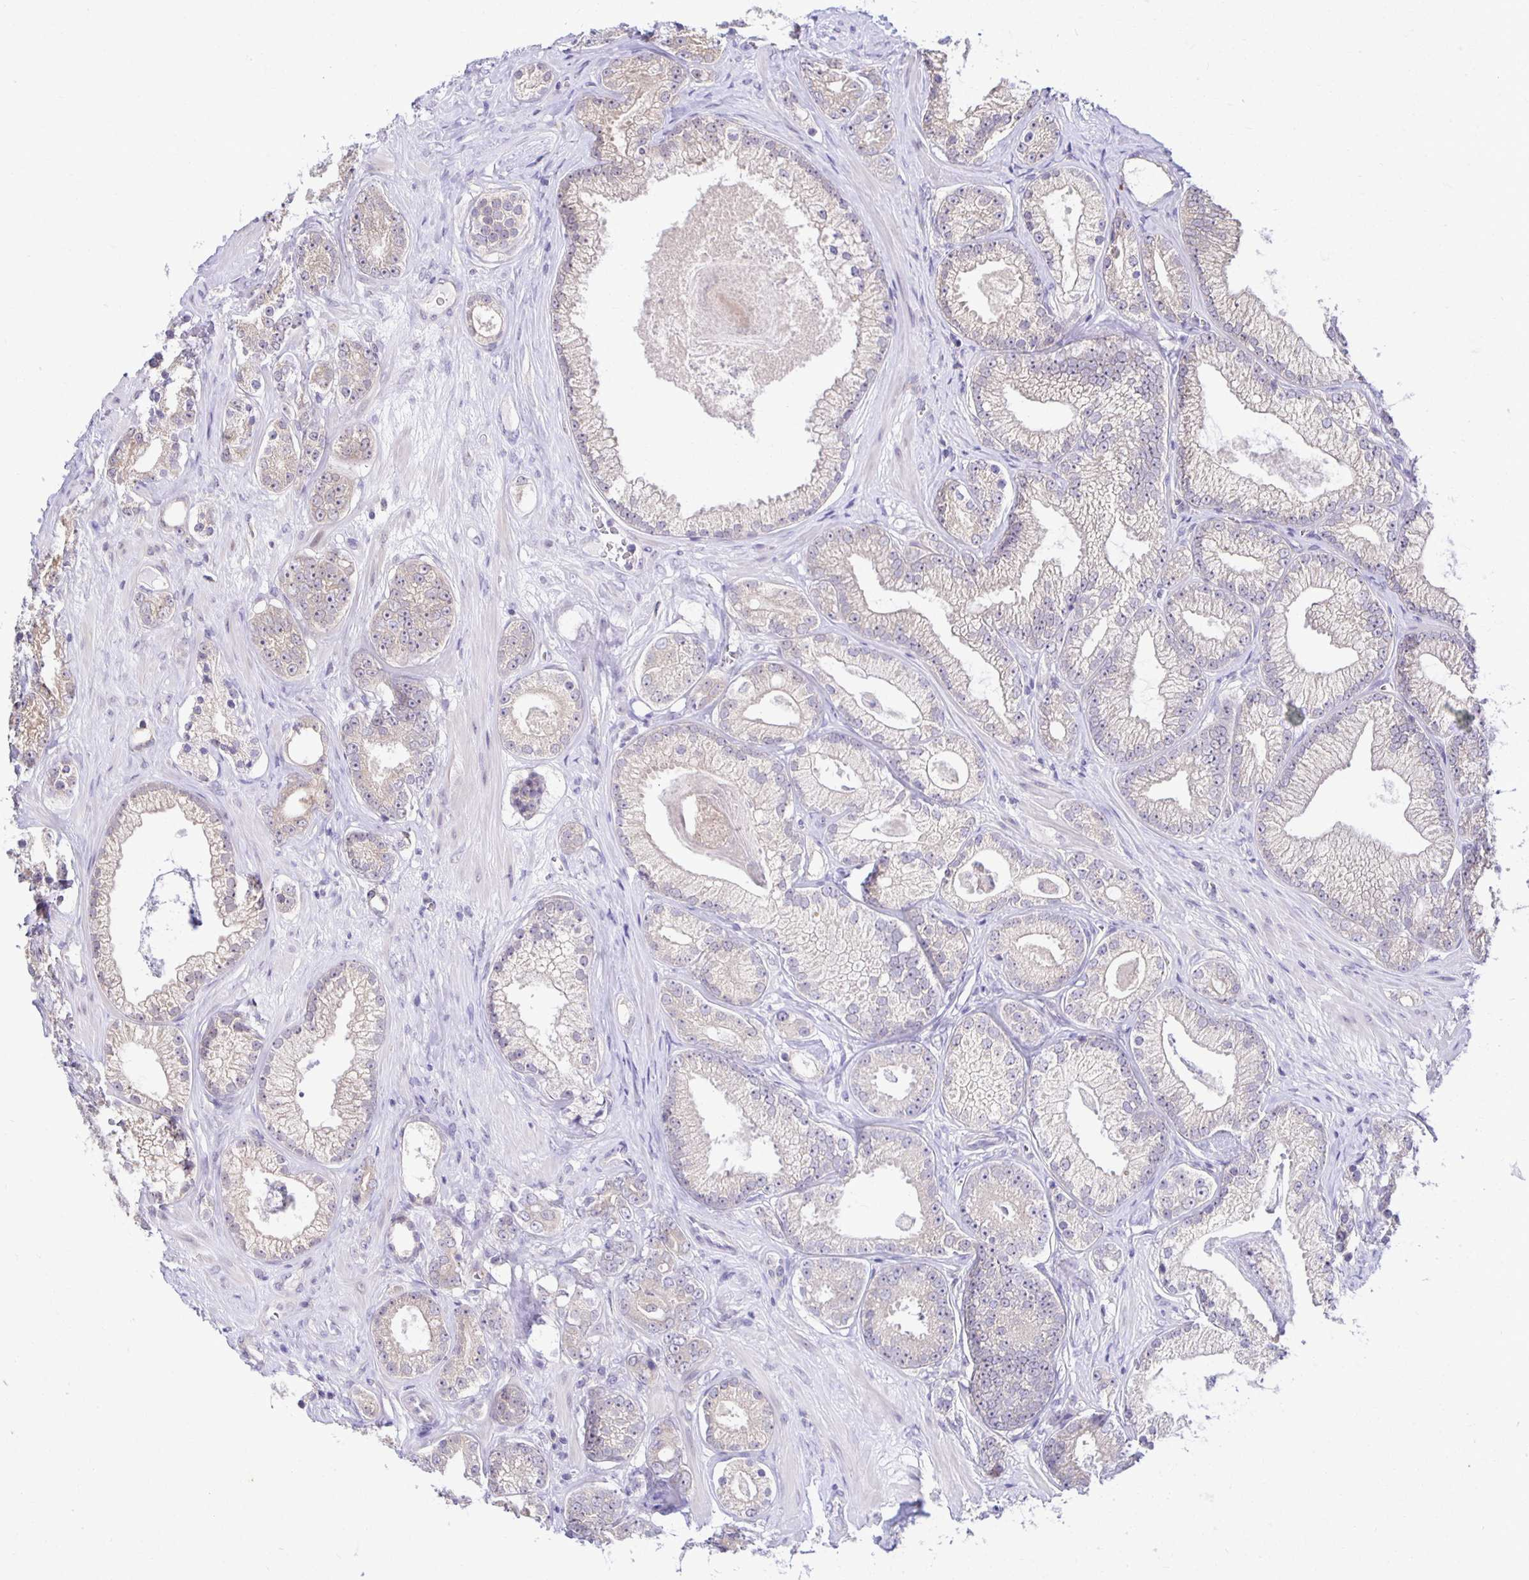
{"staining": {"intensity": "weak", "quantity": "<25%", "location": "cytoplasmic/membranous"}, "tissue": "prostate cancer", "cell_type": "Tumor cells", "image_type": "cancer", "snomed": [{"axis": "morphology", "description": "Adenocarcinoma, High grade"}, {"axis": "topography", "description": "Prostate"}], "caption": "Tumor cells show no significant protein expression in prostate high-grade adenocarcinoma.", "gene": "MIEN1", "patient": {"sex": "male", "age": 66}}